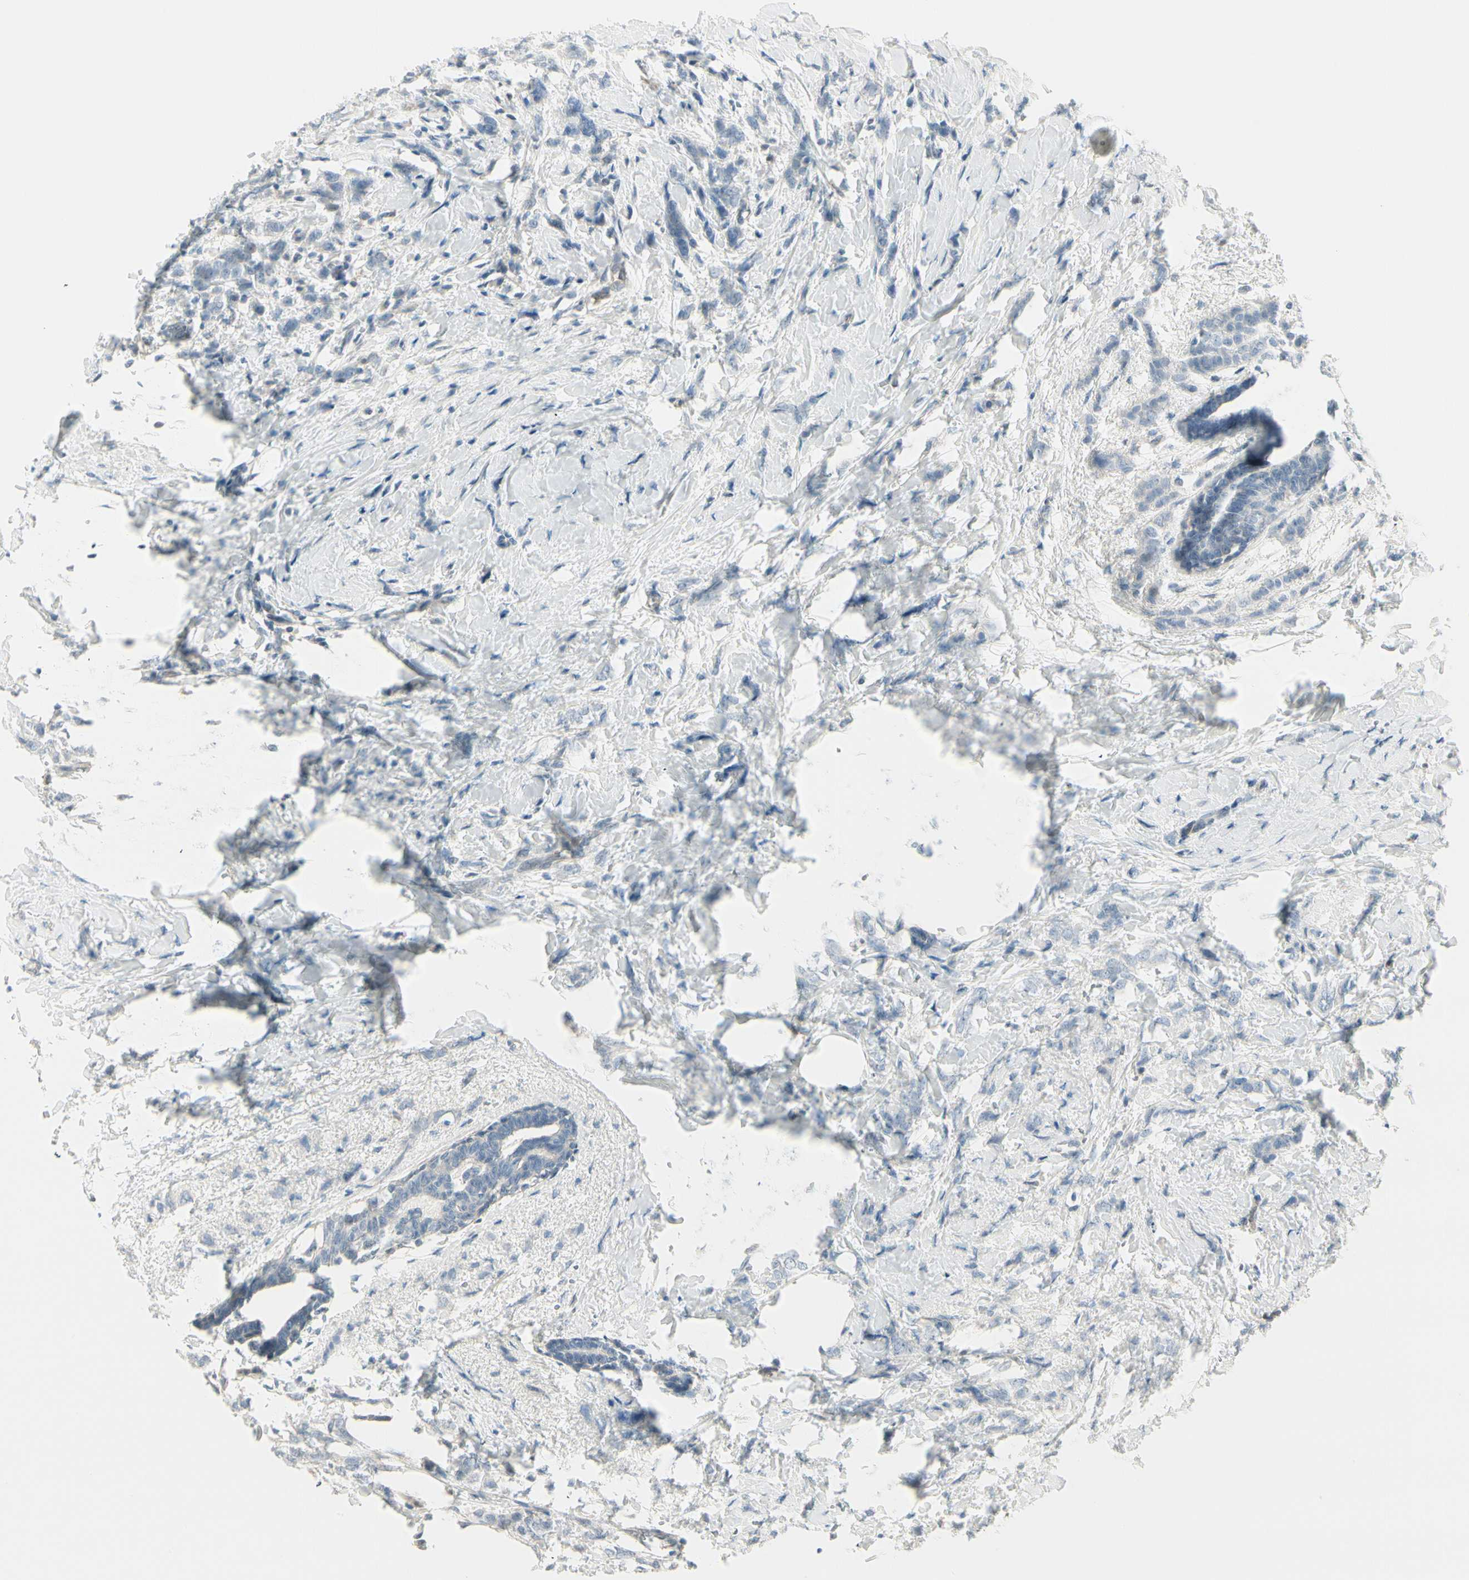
{"staining": {"intensity": "negative", "quantity": "none", "location": "none"}, "tissue": "breast cancer", "cell_type": "Tumor cells", "image_type": "cancer", "snomed": [{"axis": "morphology", "description": "Lobular carcinoma, in situ"}, {"axis": "morphology", "description": "Lobular carcinoma"}, {"axis": "topography", "description": "Breast"}], "caption": "High power microscopy histopathology image of an immunohistochemistry micrograph of breast cancer, revealing no significant positivity in tumor cells.", "gene": "SVBP", "patient": {"sex": "female", "age": 41}}